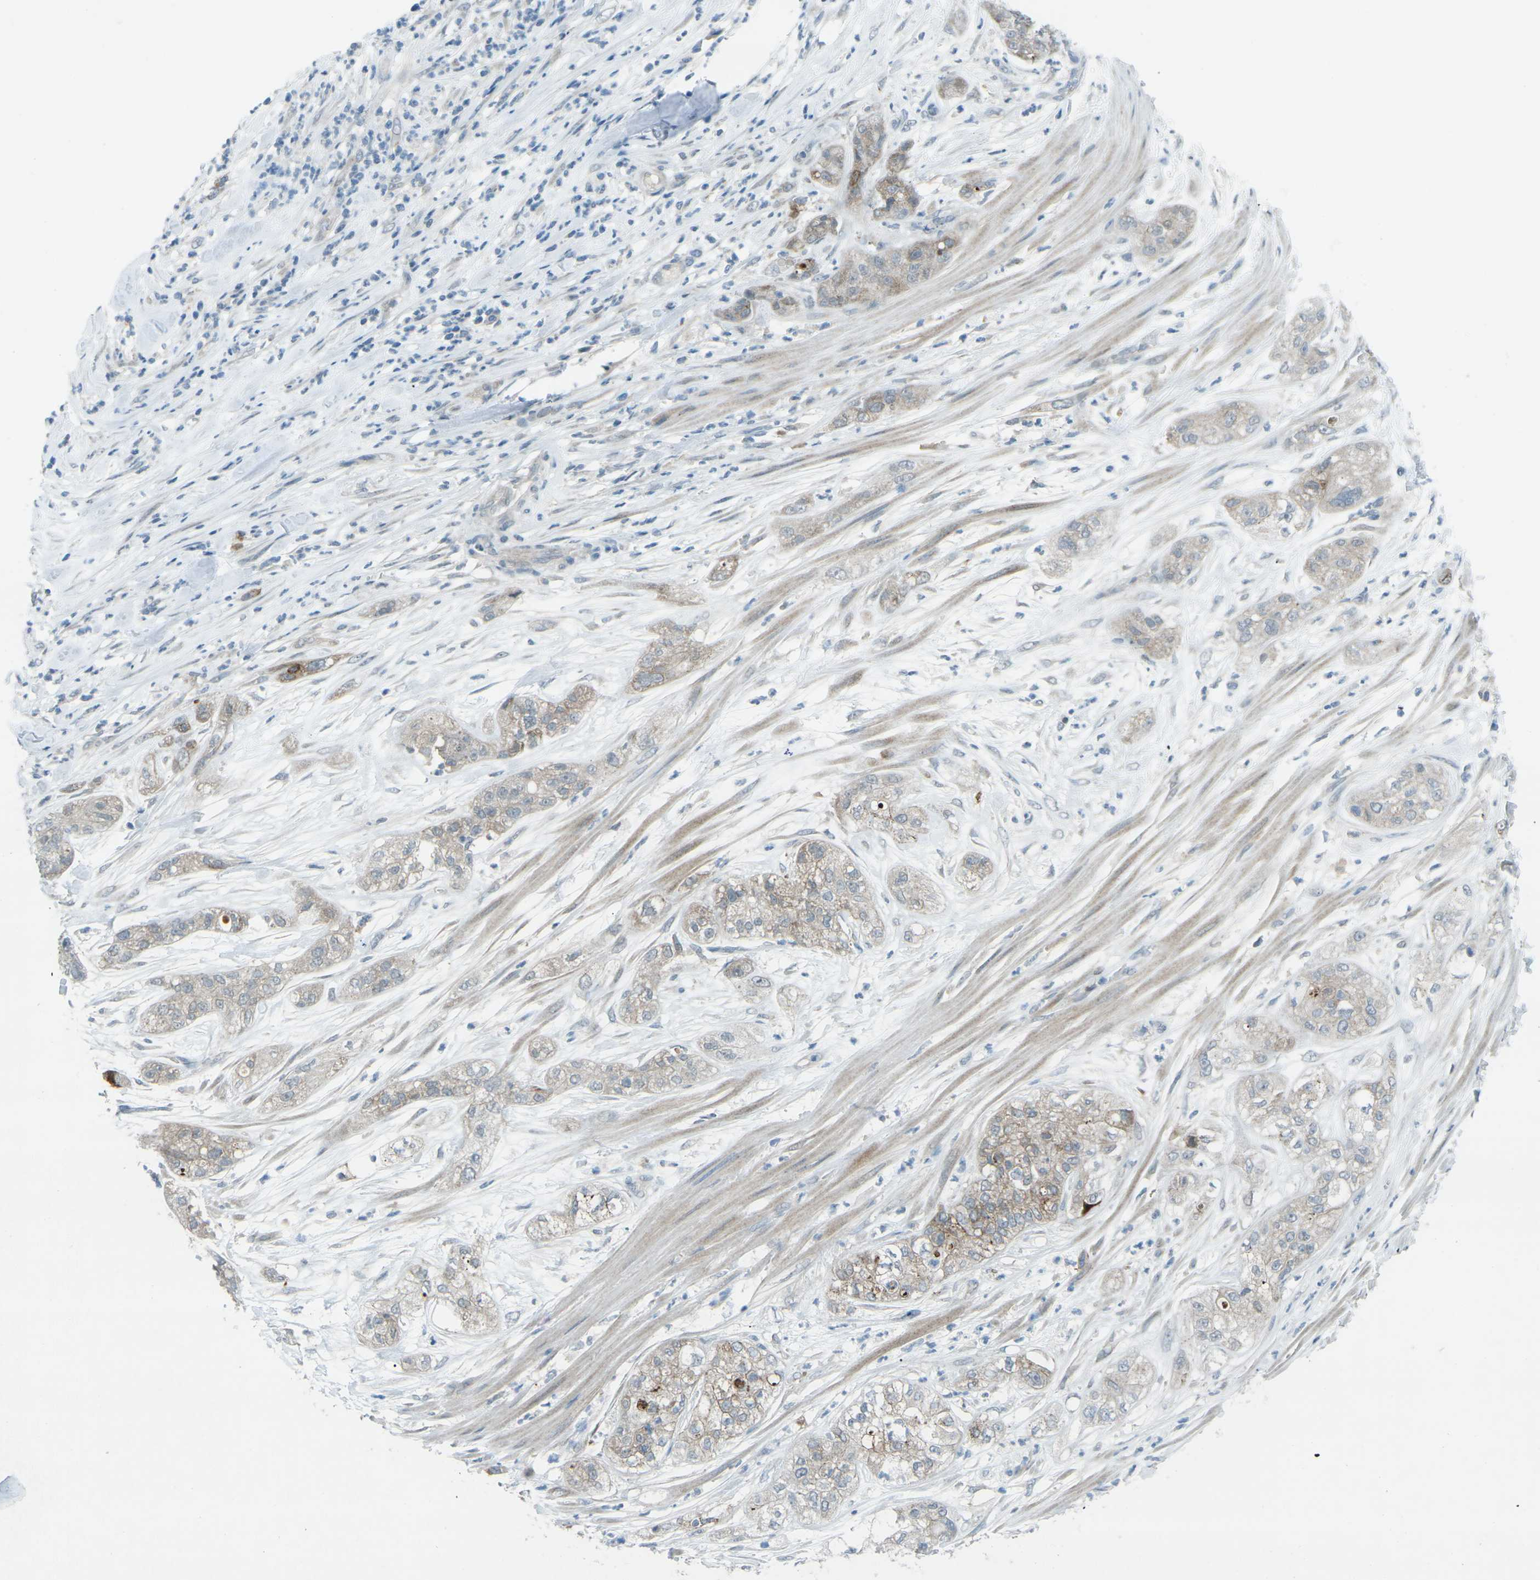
{"staining": {"intensity": "weak", "quantity": "25%-75%", "location": "cytoplasmic/membranous"}, "tissue": "pancreatic cancer", "cell_type": "Tumor cells", "image_type": "cancer", "snomed": [{"axis": "morphology", "description": "Adenocarcinoma, NOS"}, {"axis": "topography", "description": "Pancreas"}], "caption": "Protein expression analysis of pancreatic cancer shows weak cytoplasmic/membranous staining in approximately 25%-75% of tumor cells.", "gene": "PRKCA", "patient": {"sex": "female", "age": 78}}